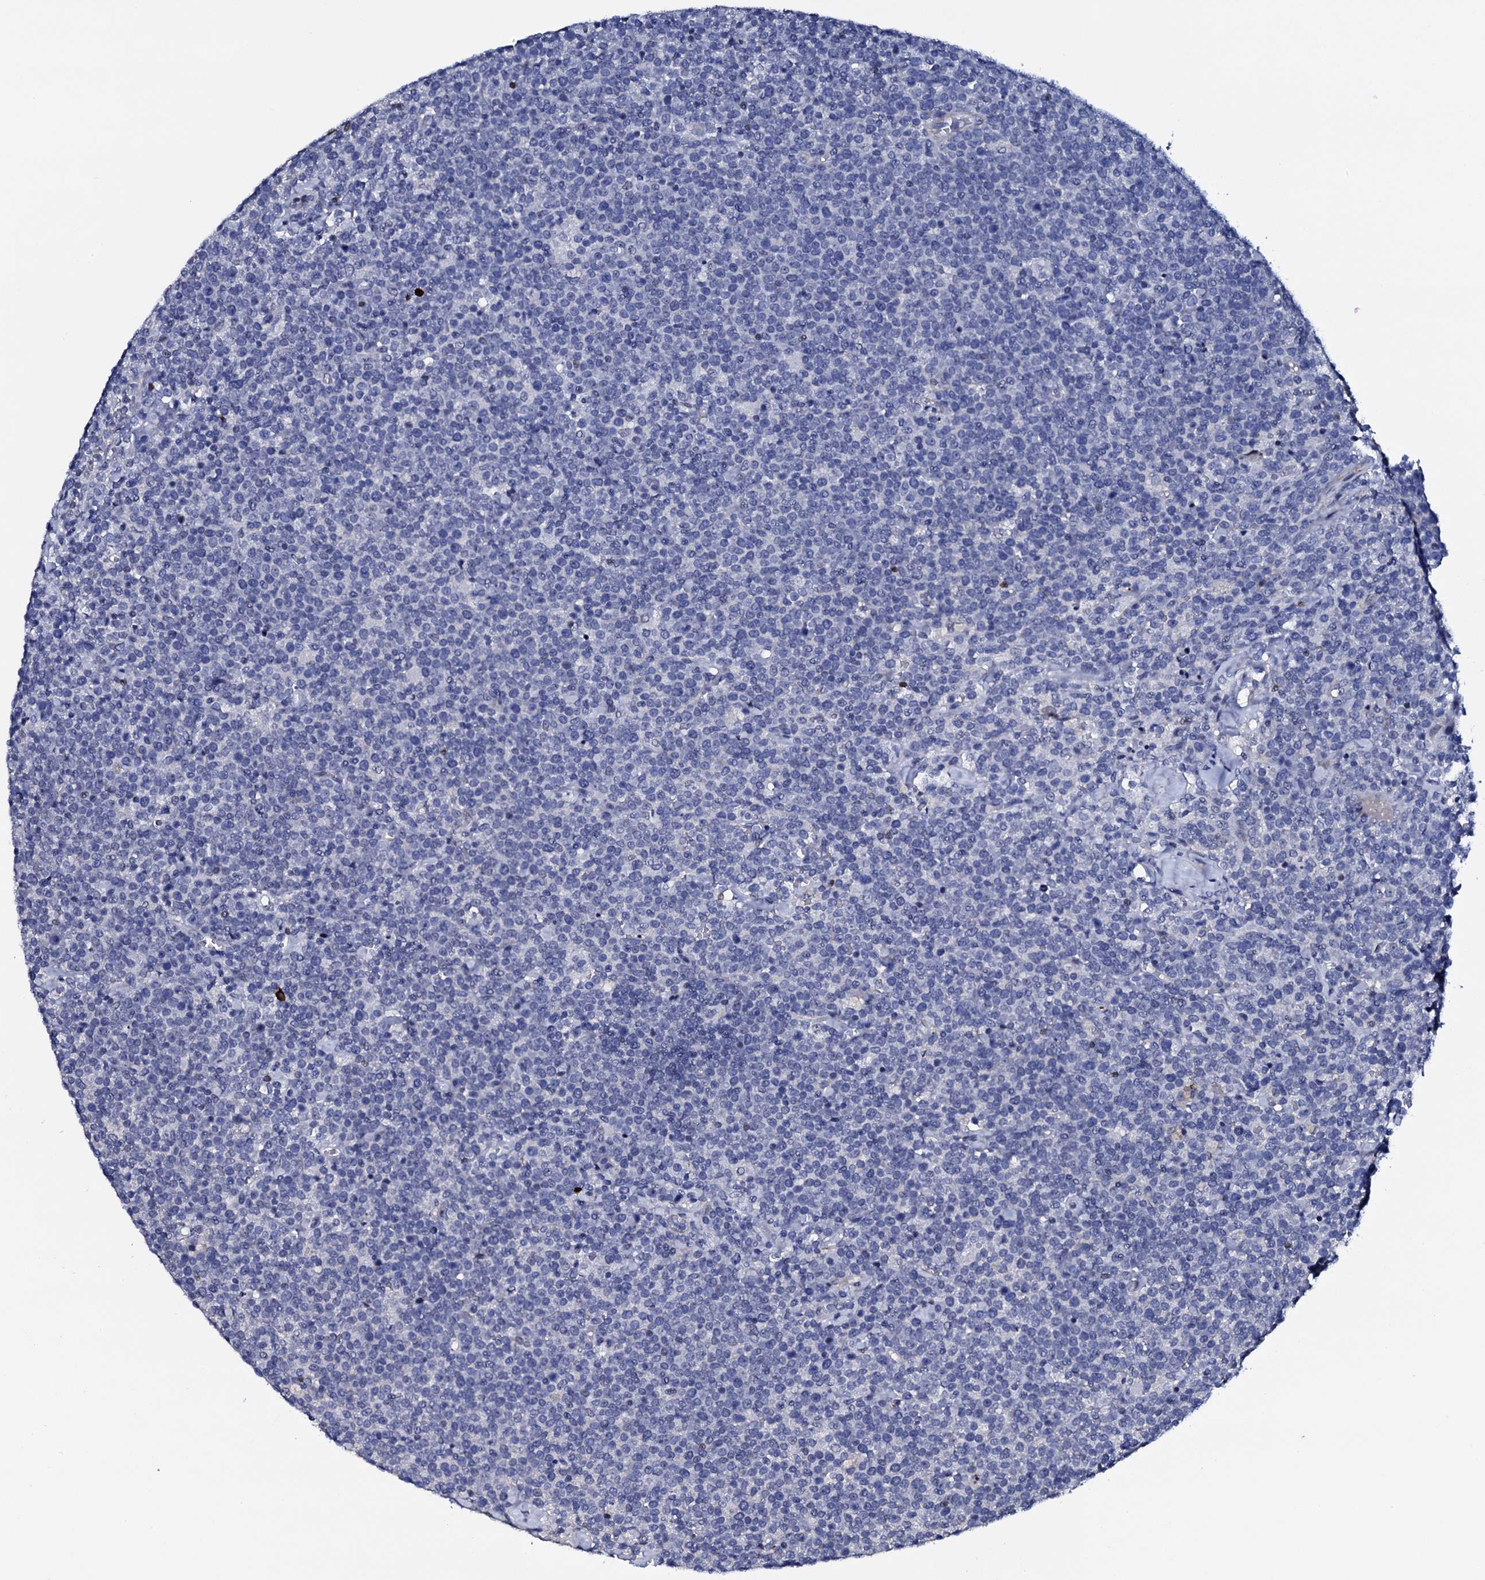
{"staining": {"intensity": "negative", "quantity": "none", "location": "none"}, "tissue": "lymphoma", "cell_type": "Tumor cells", "image_type": "cancer", "snomed": [{"axis": "morphology", "description": "Malignant lymphoma, non-Hodgkin's type, High grade"}, {"axis": "topography", "description": "Lymph node"}], "caption": "The immunohistochemistry histopathology image has no significant expression in tumor cells of lymphoma tissue.", "gene": "NPM2", "patient": {"sex": "male", "age": 61}}